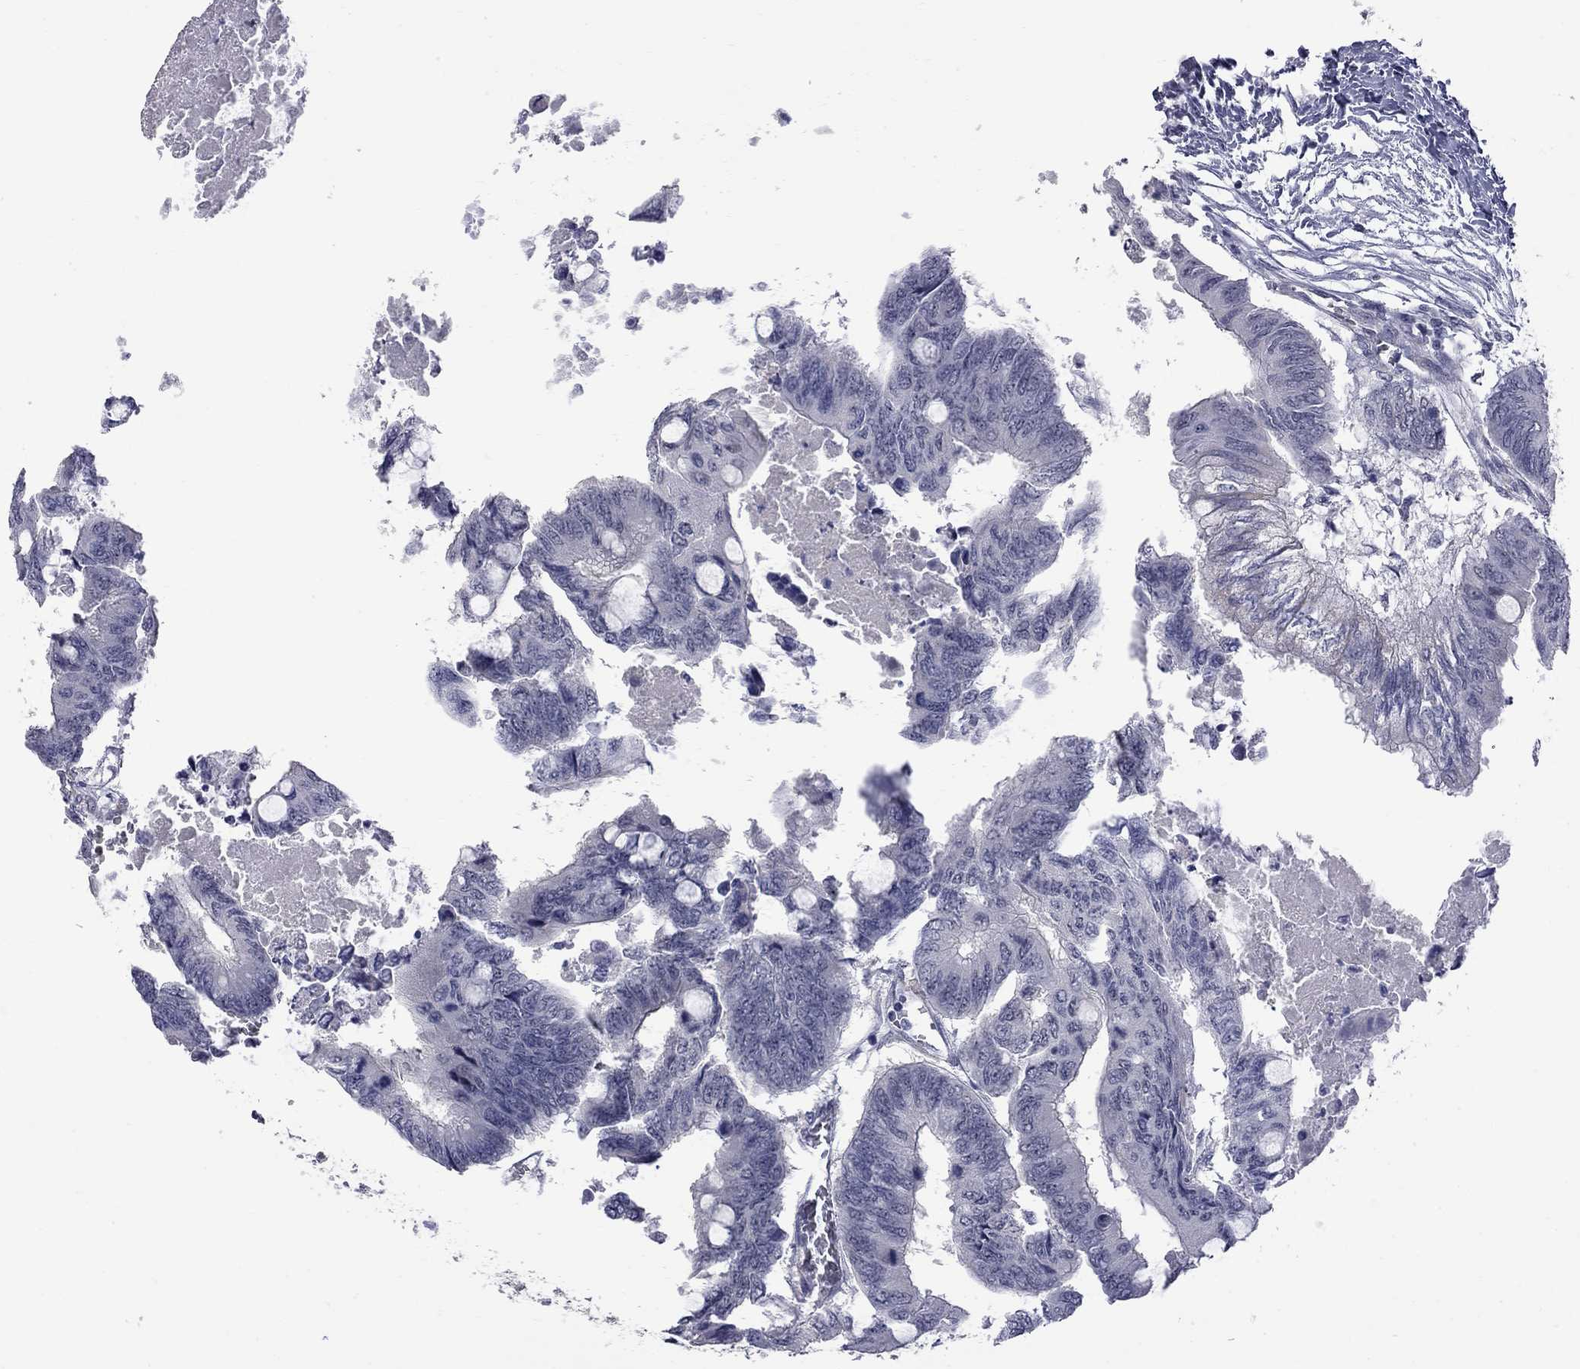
{"staining": {"intensity": "negative", "quantity": "none", "location": "none"}, "tissue": "colorectal cancer", "cell_type": "Tumor cells", "image_type": "cancer", "snomed": [{"axis": "morphology", "description": "Normal tissue, NOS"}, {"axis": "morphology", "description": "Adenocarcinoma, NOS"}, {"axis": "topography", "description": "Rectum"}, {"axis": "topography", "description": "Peripheral nerve tissue"}], "caption": "This is an IHC image of colorectal adenocarcinoma. There is no positivity in tumor cells.", "gene": "GSG1L", "patient": {"sex": "male", "age": 92}}